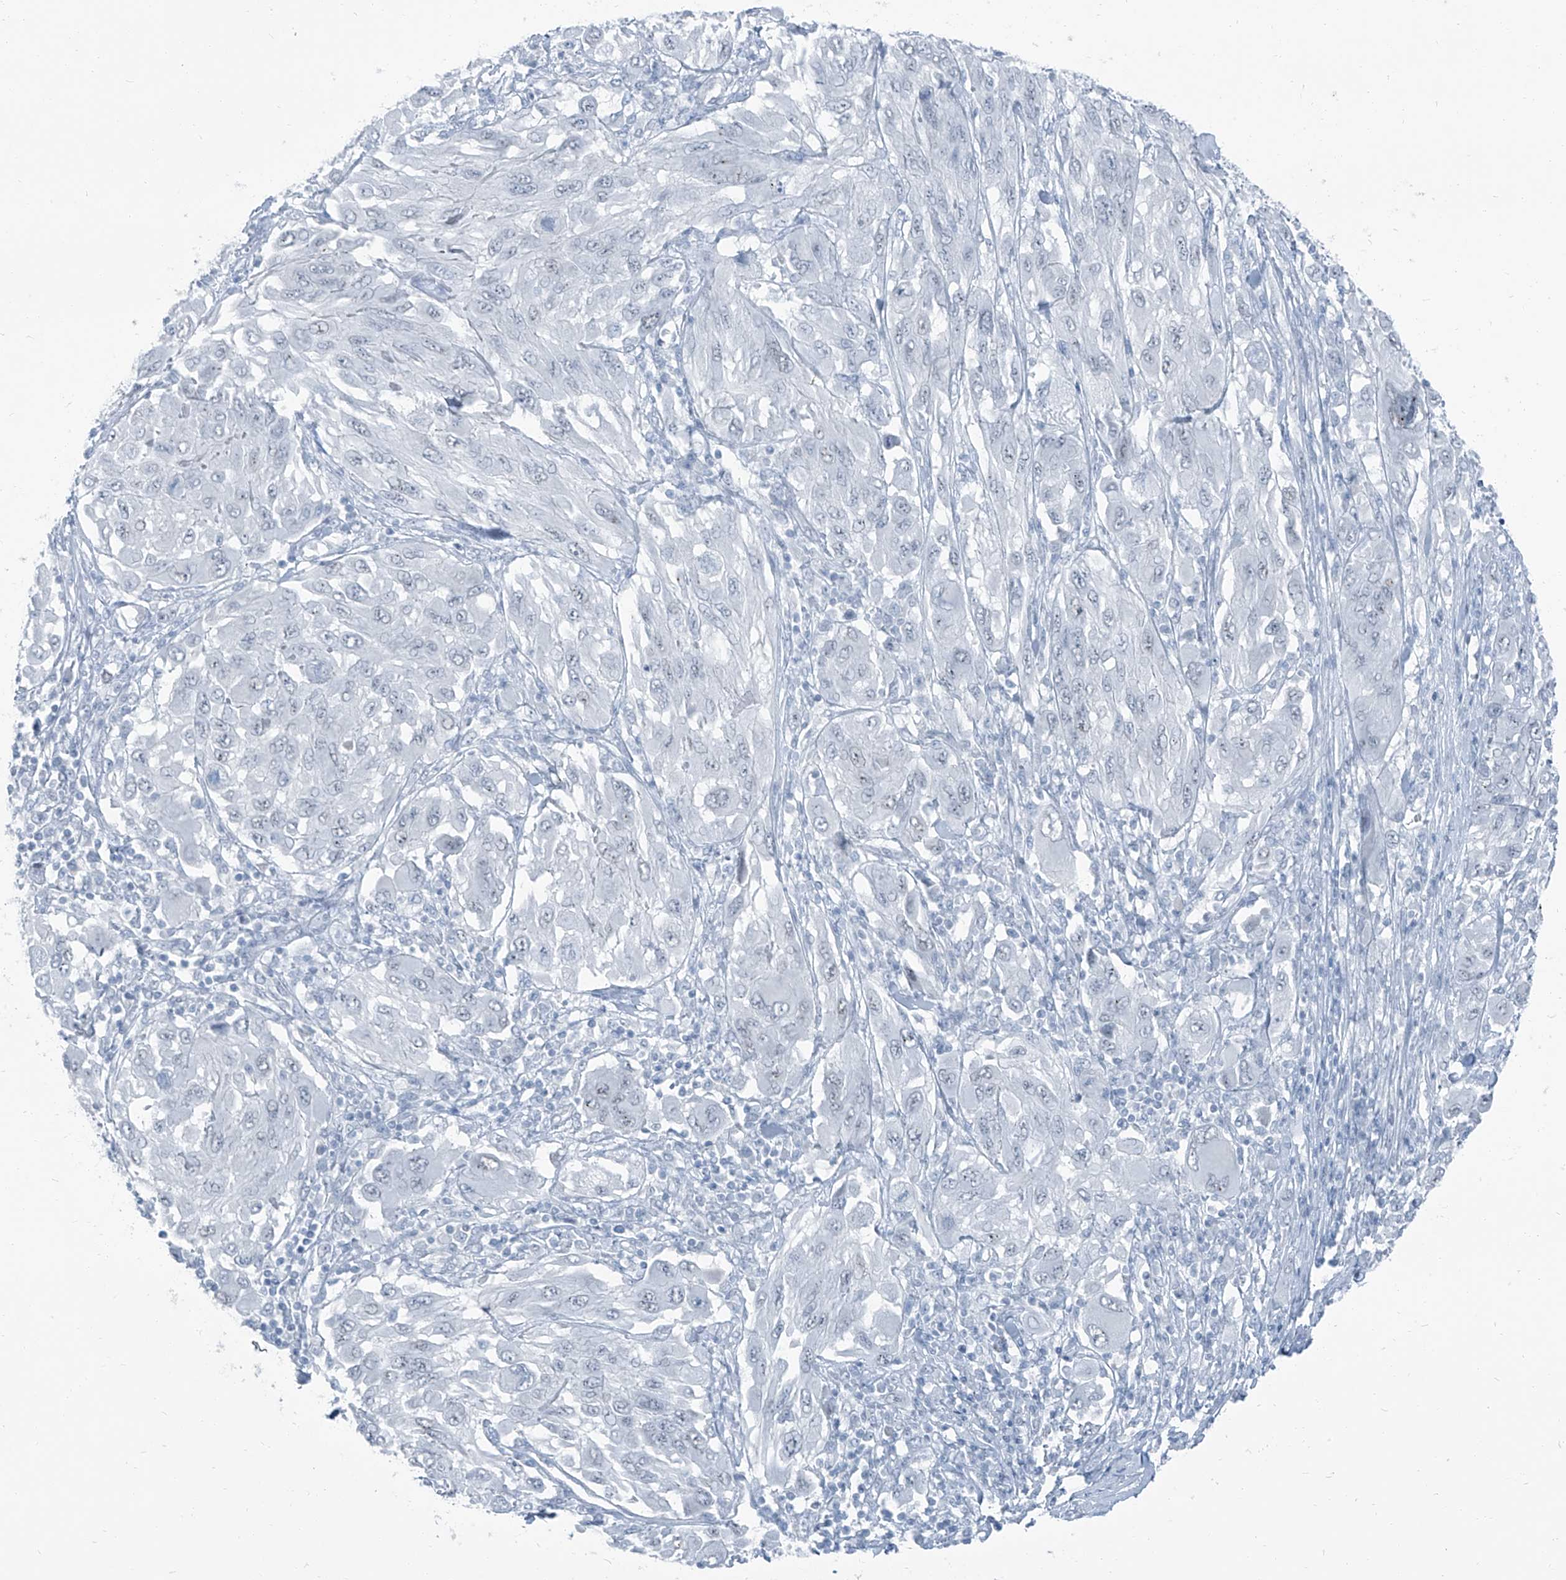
{"staining": {"intensity": "negative", "quantity": "none", "location": "none"}, "tissue": "melanoma", "cell_type": "Tumor cells", "image_type": "cancer", "snomed": [{"axis": "morphology", "description": "Malignant melanoma, NOS"}, {"axis": "topography", "description": "Skin"}], "caption": "A histopathology image of human melanoma is negative for staining in tumor cells.", "gene": "RGN", "patient": {"sex": "female", "age": 91}}